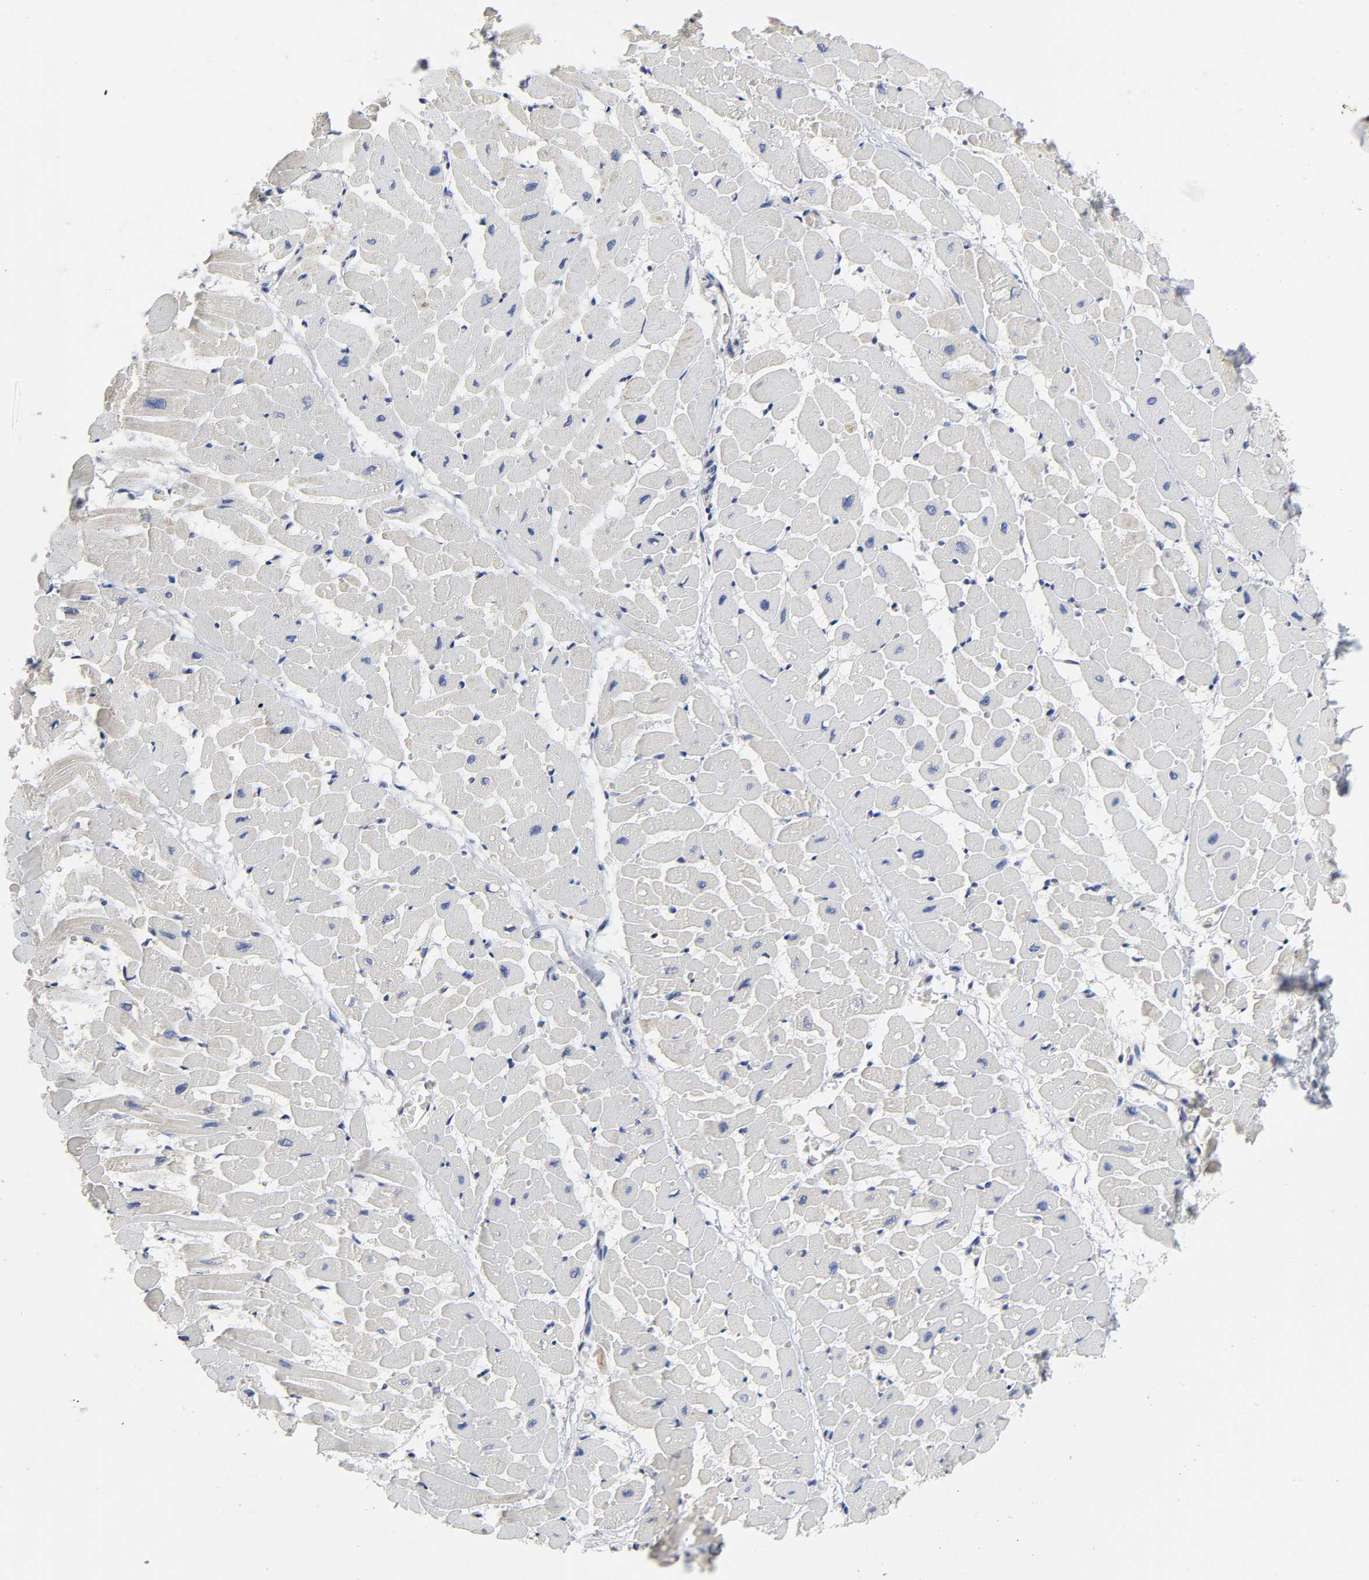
{"staining": {"intensity": "weak", "quantity": "25%-75%", "location": "cytoplasmic/membranous"}, "tissue": "heart muscle", "cell_type": "Cardiomyocytes", "image_type": "normal", "snomed": [{"axis": "morphology", "description": "Normal tissue, NOS"}, {"axis": "topography", "description": "Heart"}], "caption": "DAB immunohistochemical staining of unremarkable human heart muscle reveals weak cytoplasmic/membranous protein staining in approximately 25%-75% of cardiomyocytes.", "gene": "AOPEP", "patient": {"sex": "male", "age": 45}}